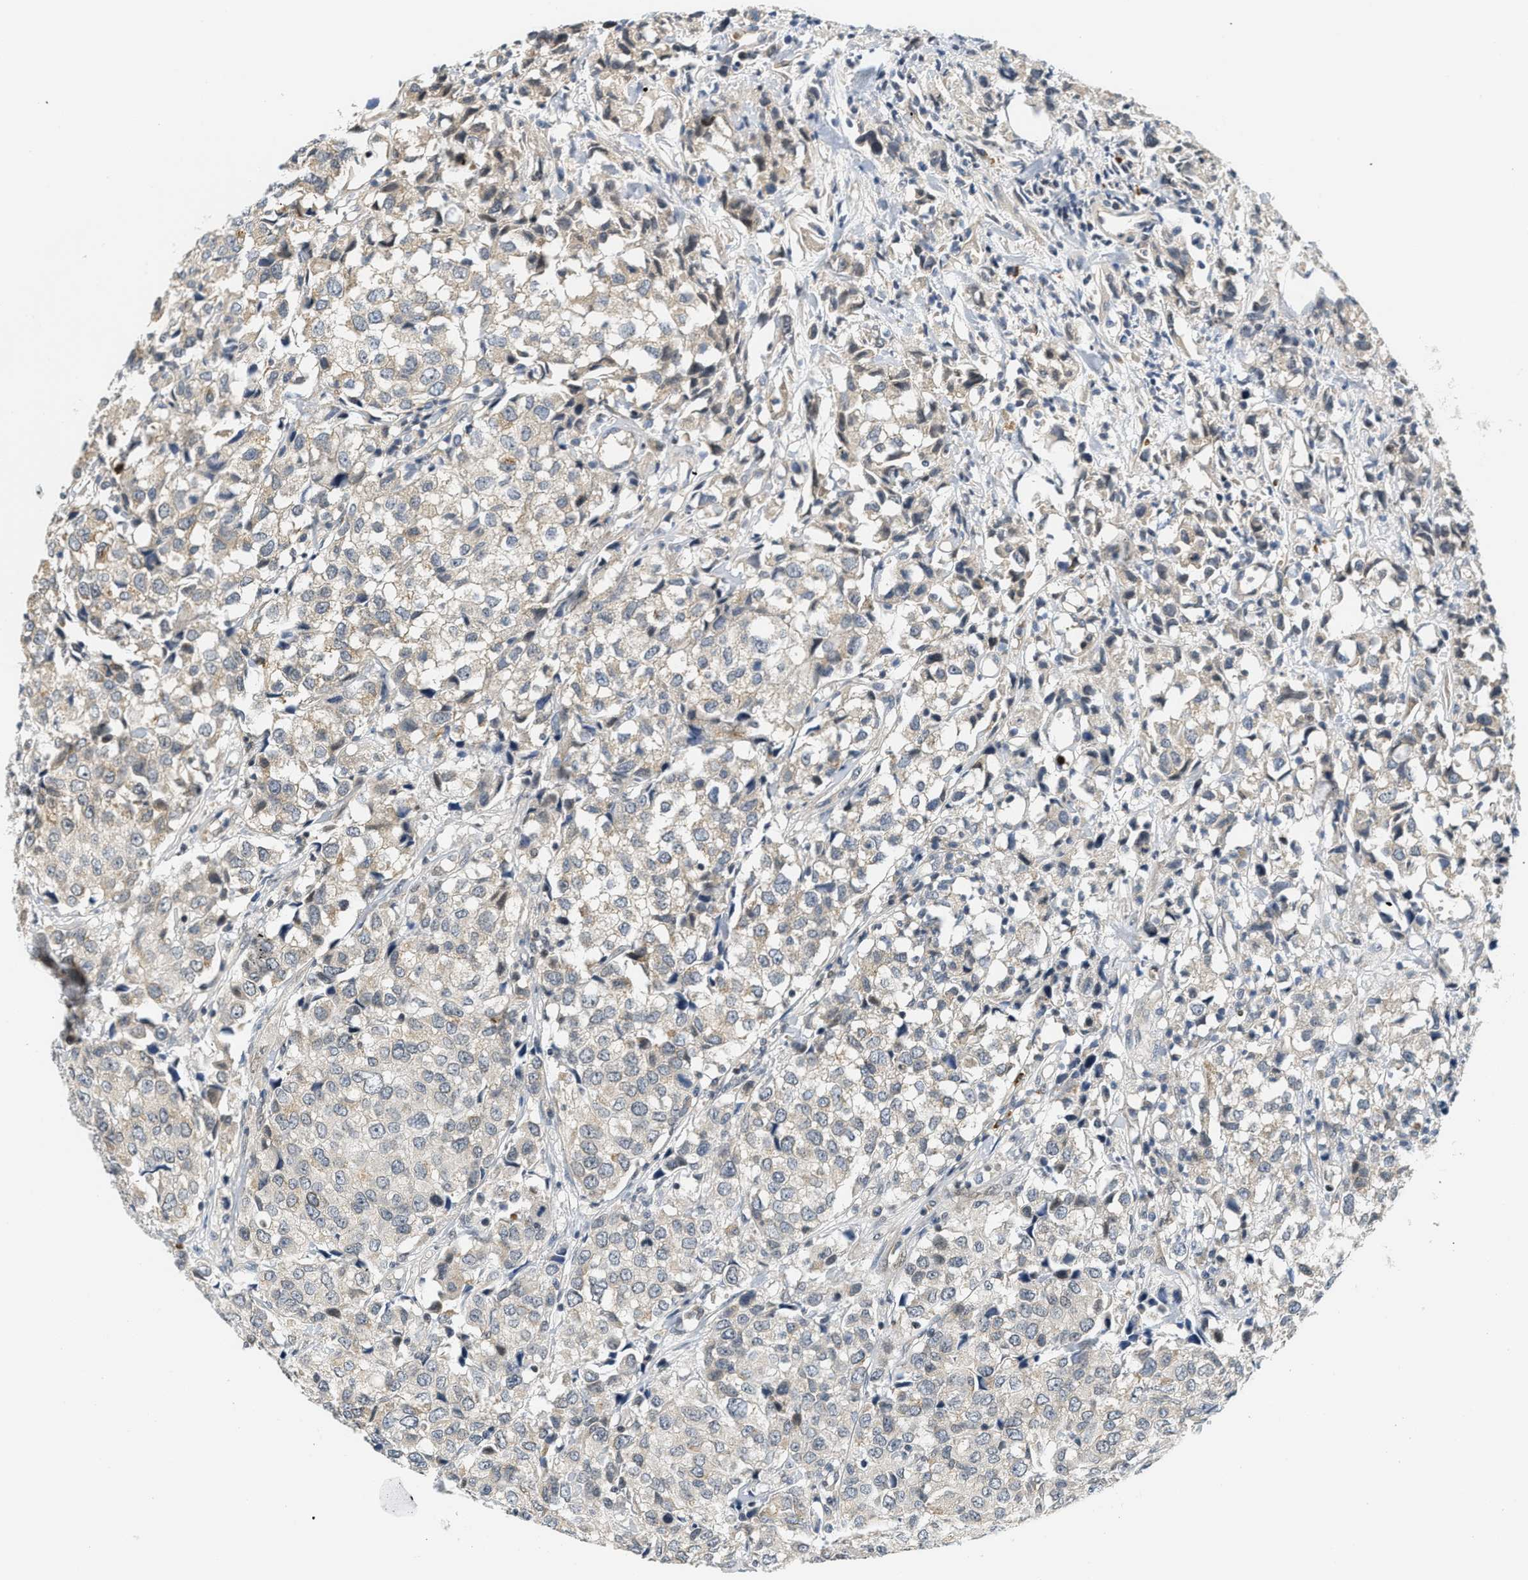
{"staining": {"intensity": "weak", "quantity": "<25%", "location": "cytoplasmic/membranous"}, "tissue": "urothelial cancer", "cell_type": "Tumor cells", "image_type": "cancer", "snomed": [{"axis": "morphology", "description": "Urothelial carcinoma, High grade"}, {"axis": "topography", "description": "Urinary bladder"}], "caption": "Photomicrograph shows no significant protein positivity in tumor cells of urothelial carcinoma (high-grade). The staining is performed using DAB brown chromogen with nuclei counter-stained in using hematoxylin.", "gene": "KMT2A", "patient": {"sex": "female", "age": 75}}